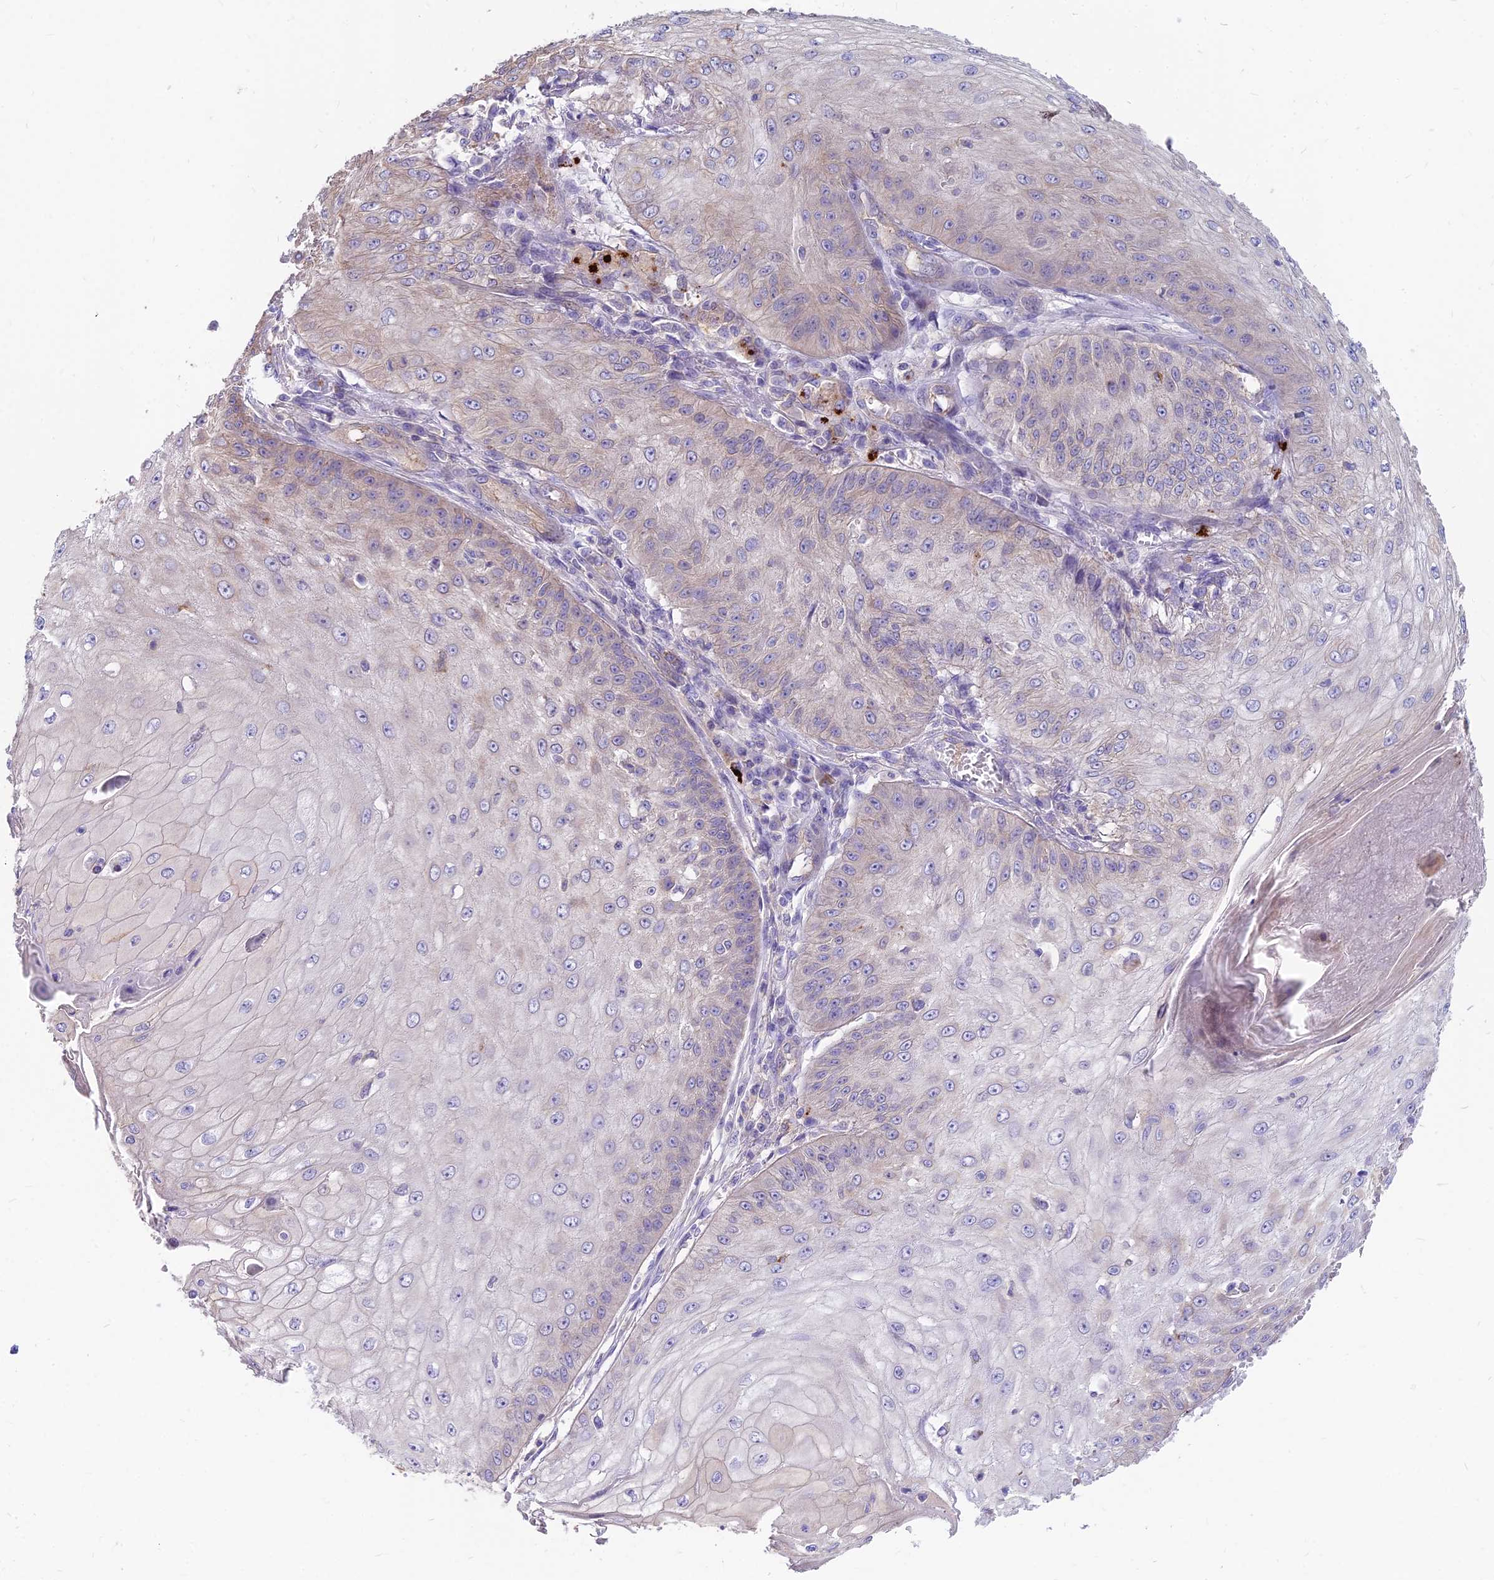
{"staining": {"intensity": "weak", "quantity": "<25%", "location": "cytoplasmic/membranous"}, "tissue": "skin cancer", "cell_type": "Tumor cells", "image_type": "cancer", "snomed": [{"axis": "morphology", "description": "Squamous cell carcinoma, NOS"}, {"axis": "topography", "description": "Skin"}], "caption": "A histopathology image of human skin squamous cell carcinoma is negative for staining in tumor cells.", "gene": "HLA-DOA", "patient": {"sex": "male", "age": 70}}